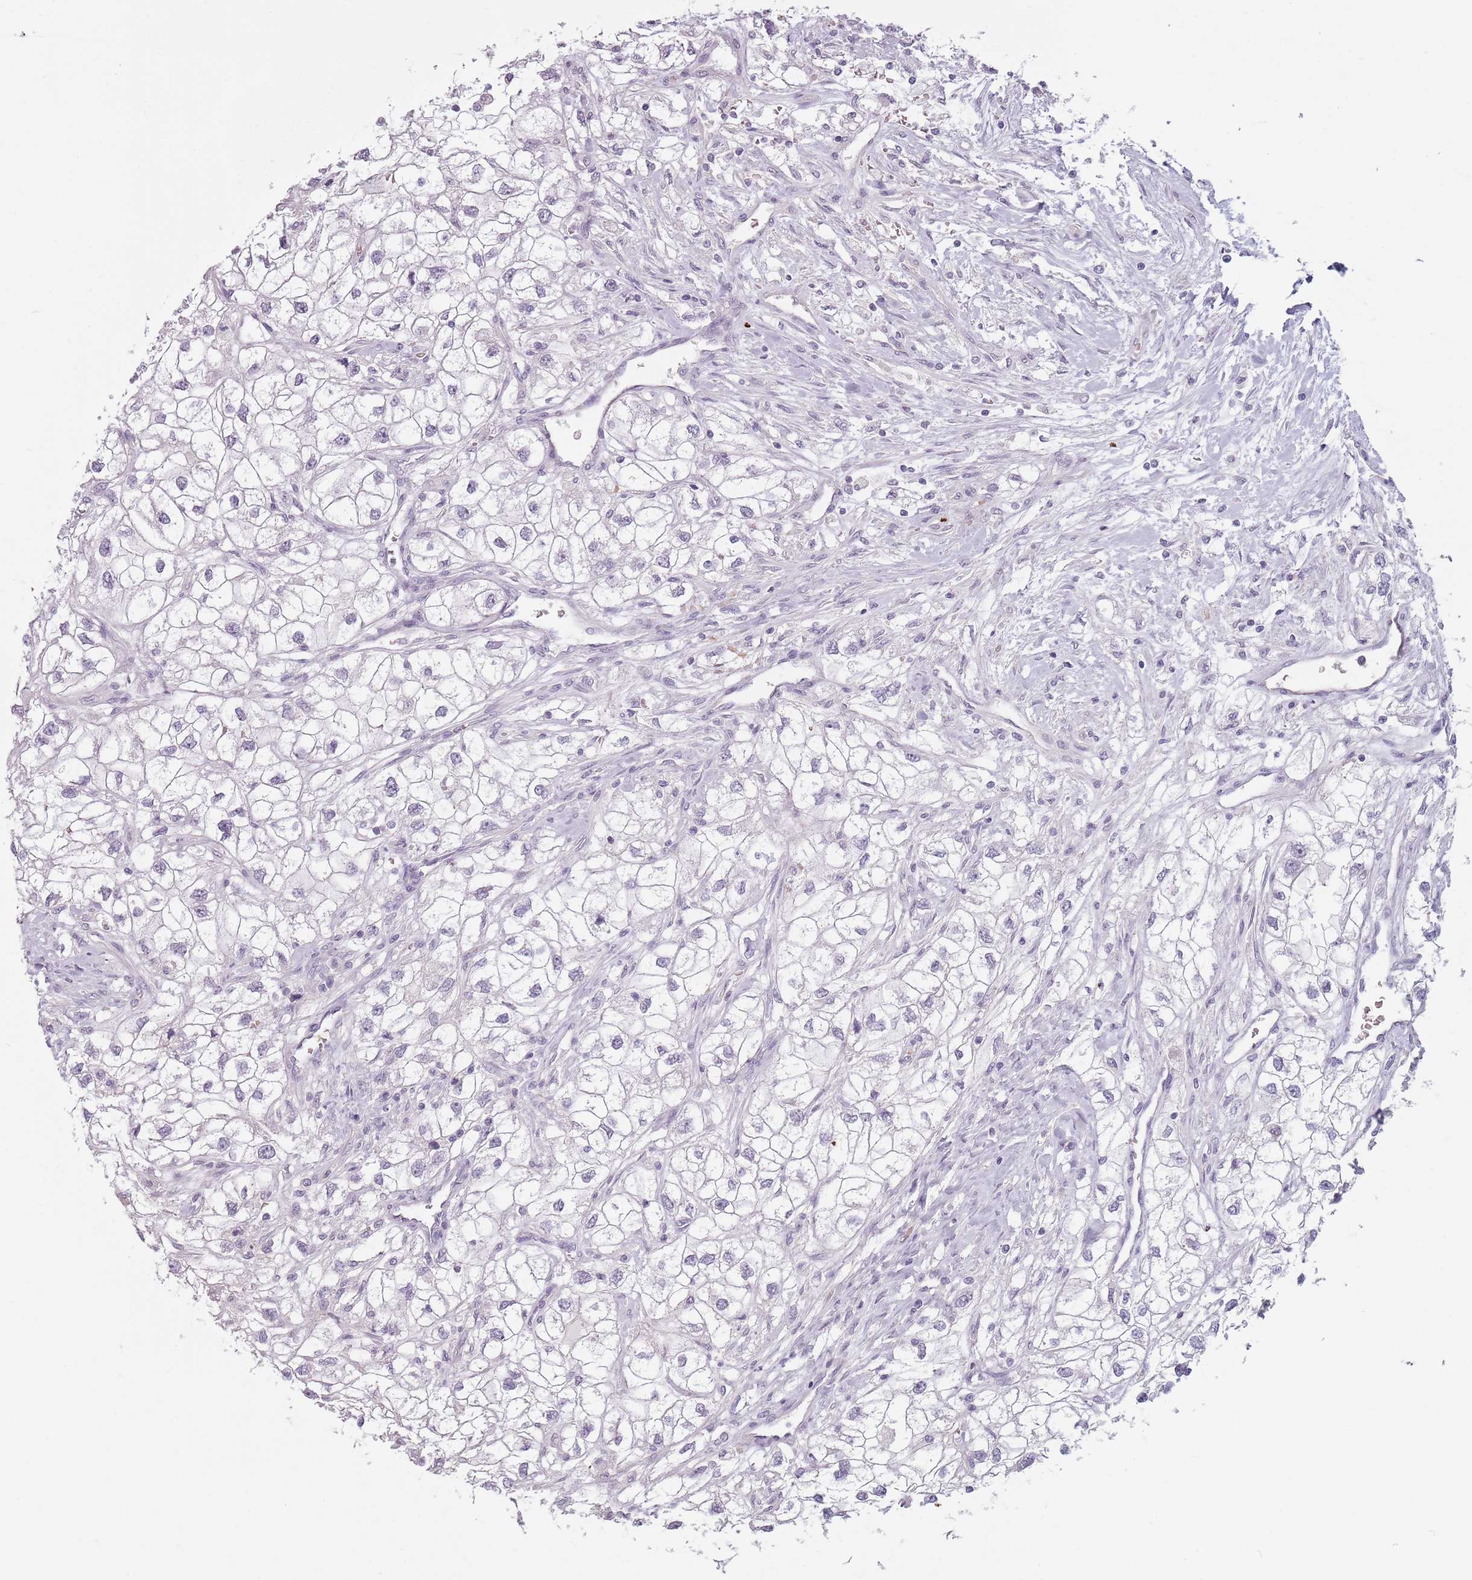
{"staining": {"intensity": "negative", "quantity": "none", "location": "none"}, "tissue": "renal cancer", "cell_type": "Tumor cells", "image_type": "cancer", "snomed": [{"axis": "morphology", "description": "Adenocarcinoma, NOS"}, {"axis": "topography", "description": "Kidney"}], "caption": "IHC photomicrograph of renal cancer stained for a protein (brown), which shows no staining in tumor cells. (Stains: DAB (3,3'-diaminobenzidine) immunohistochemistry (IHC) with hematoxylin counter stain, Microscopy: brightfield microscopy at high magnification).", "gene": "PIEZO1", "patient": {"sex": "male", "age": 59}}